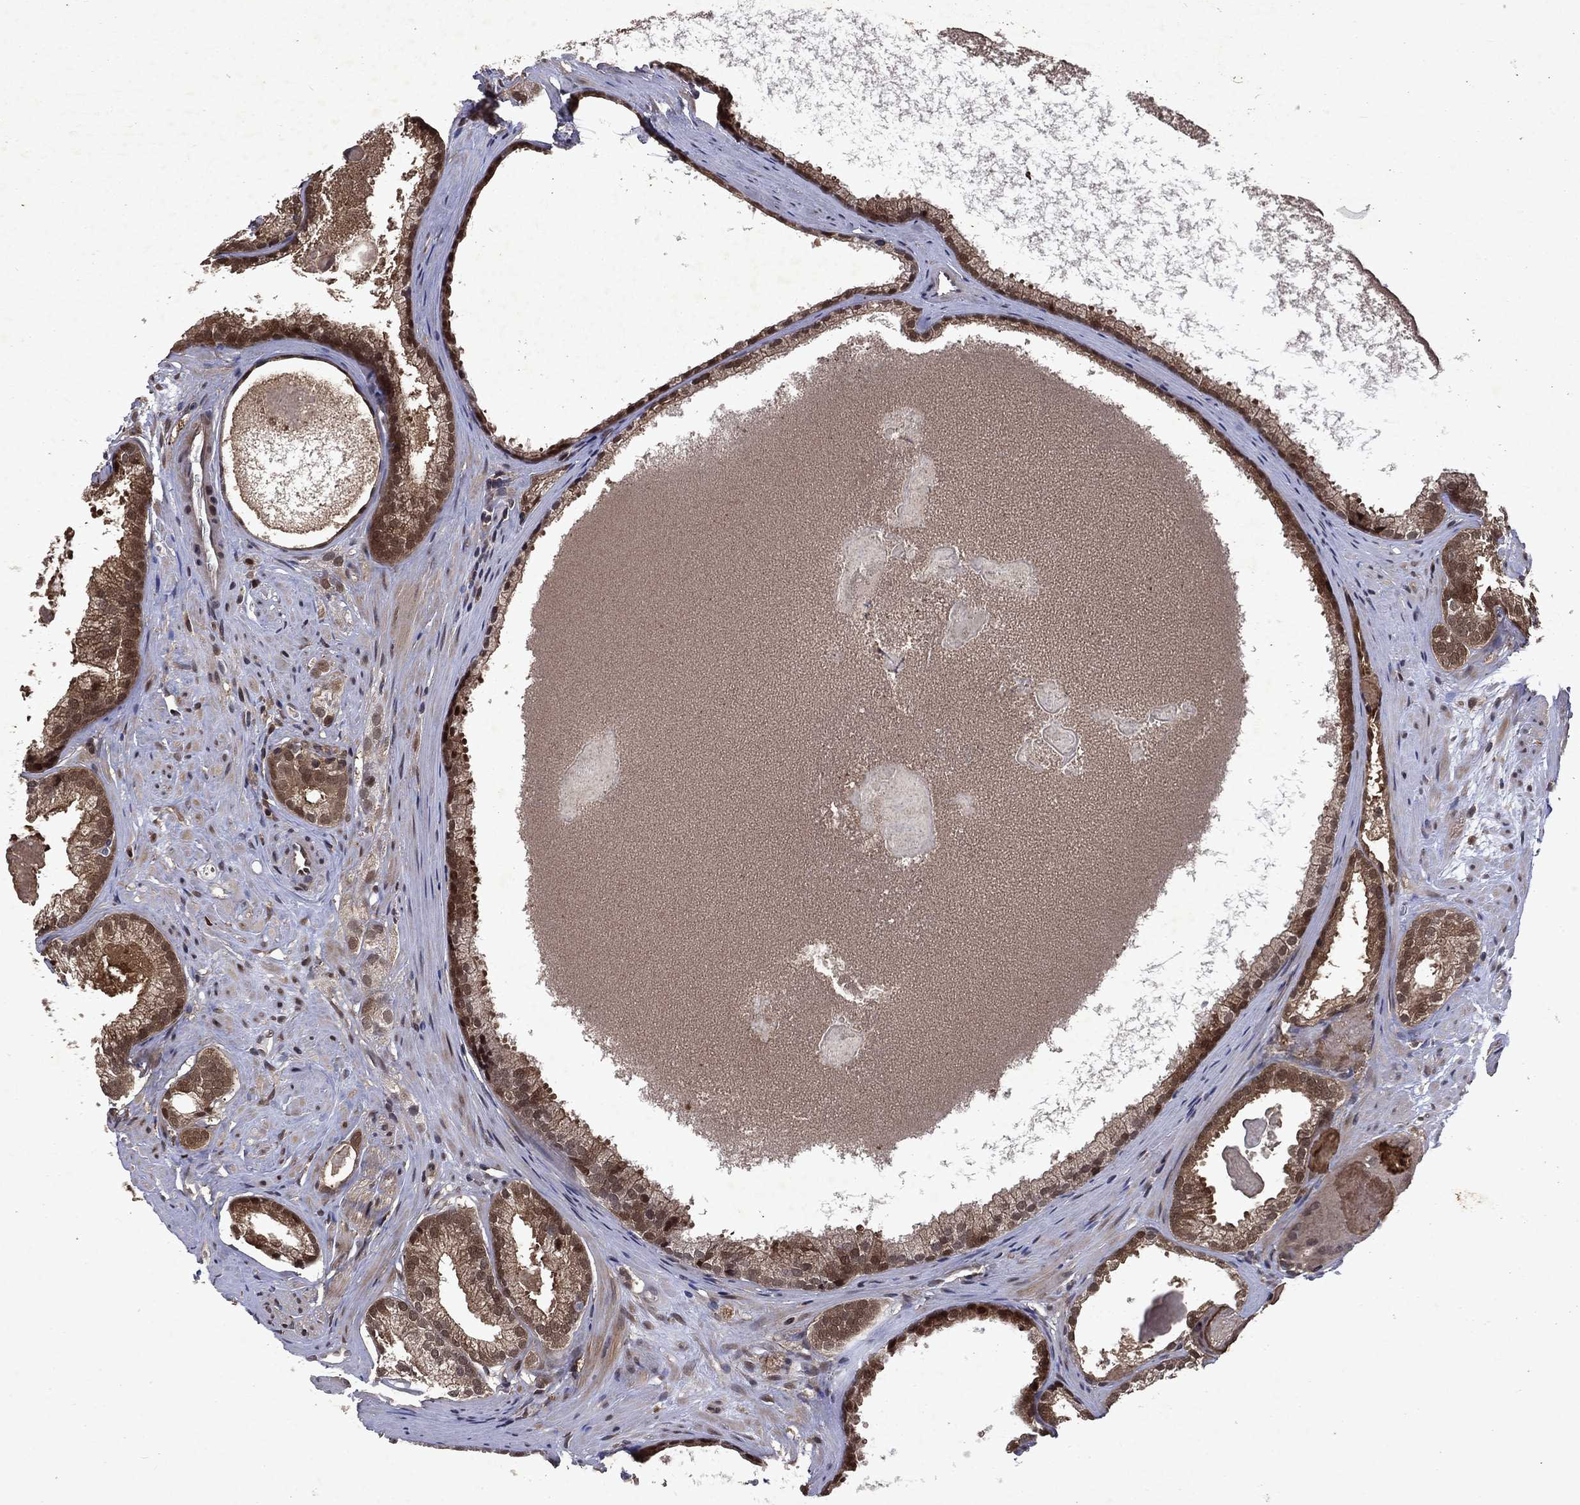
{"staining": {"intensity": "strong", "quantity": ">75%", "location": "cytoplasmic/membranous"}, "tissue": "prostate cancer", "cell_type": "Tumor cells", "image_type": "cancer", "snomed": [{"axis": "morphology", "description": "Adenocarcinoma, High grade"}, {"axis": "topography", "description": "Prostate and seminal vesicle, NOS"}], "caption": "Protein staining of prostate adenocarcinoma (high-grade) tissue exhibits strong cytoplasmic/membranous expression in about >75% of tumor cells.", "gene": "MTAP", "patient": {"sex": "male", "age": 62}}